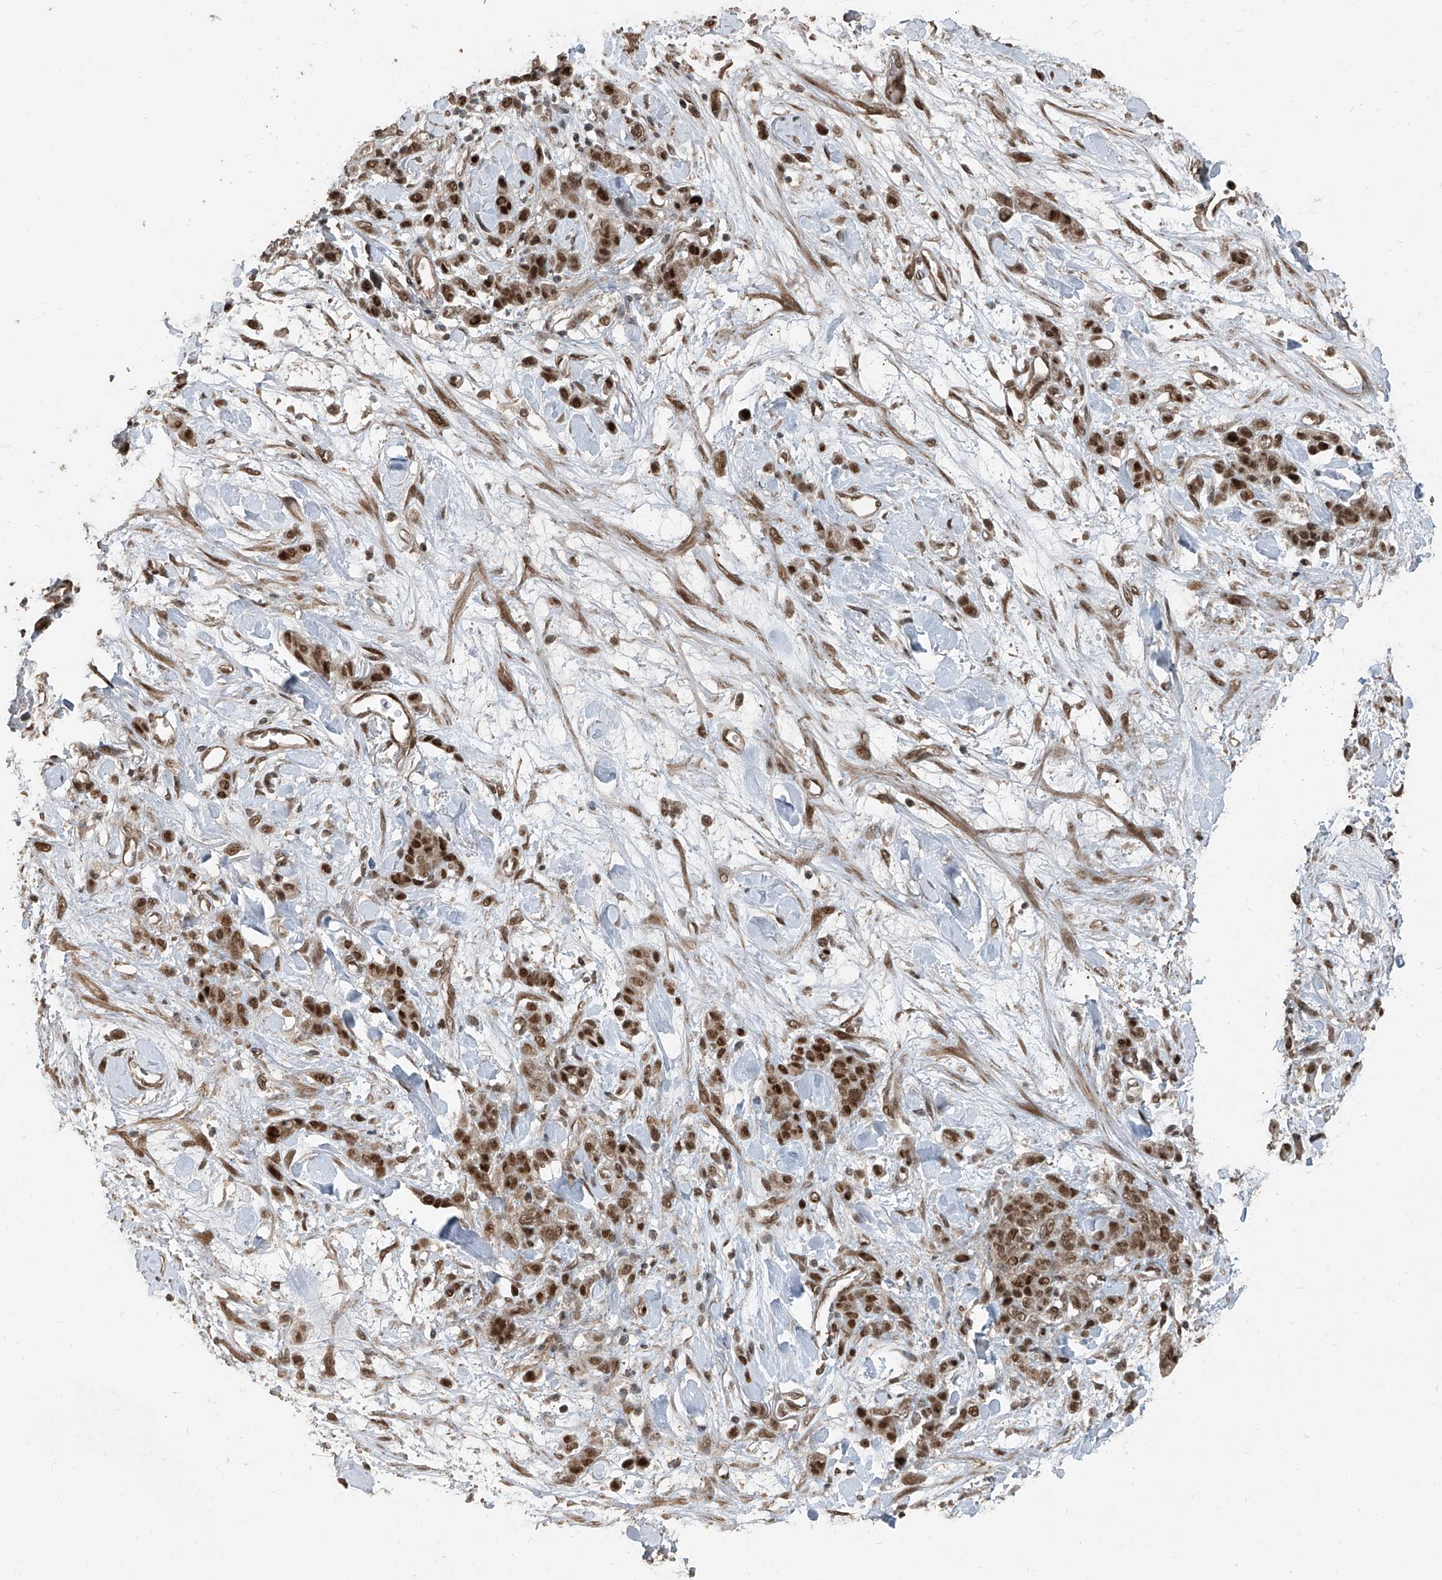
{"staining": {"intensity": "moderate", "quantity": ">75%", "location": "cytoplasmic/membranous,nuclear"}, "tissue": "stomach cancer", "cell_type": "Tumor cells", "image_type": "cancer", "snomed": [{"axis": "morphology", "description": "Normal tissue, NOS"}, {"axis": "morphology", "description": "Adenocarcinoma, NOS"}, {"axis": "topography", "description": "Stomach"}], "caption": "Moderate cytoplasmic/membranous and nuclear staining is seen in about >75% of tumor cells in stomach cancer. (Stains: DAB (3,3'-diaminobenzidine) in brown, nuclei in blue, Microscopy: brightfield microscopy at high magnification).", "gene": "ZNF570", "patient": {"sex": "male", "age": 82}}